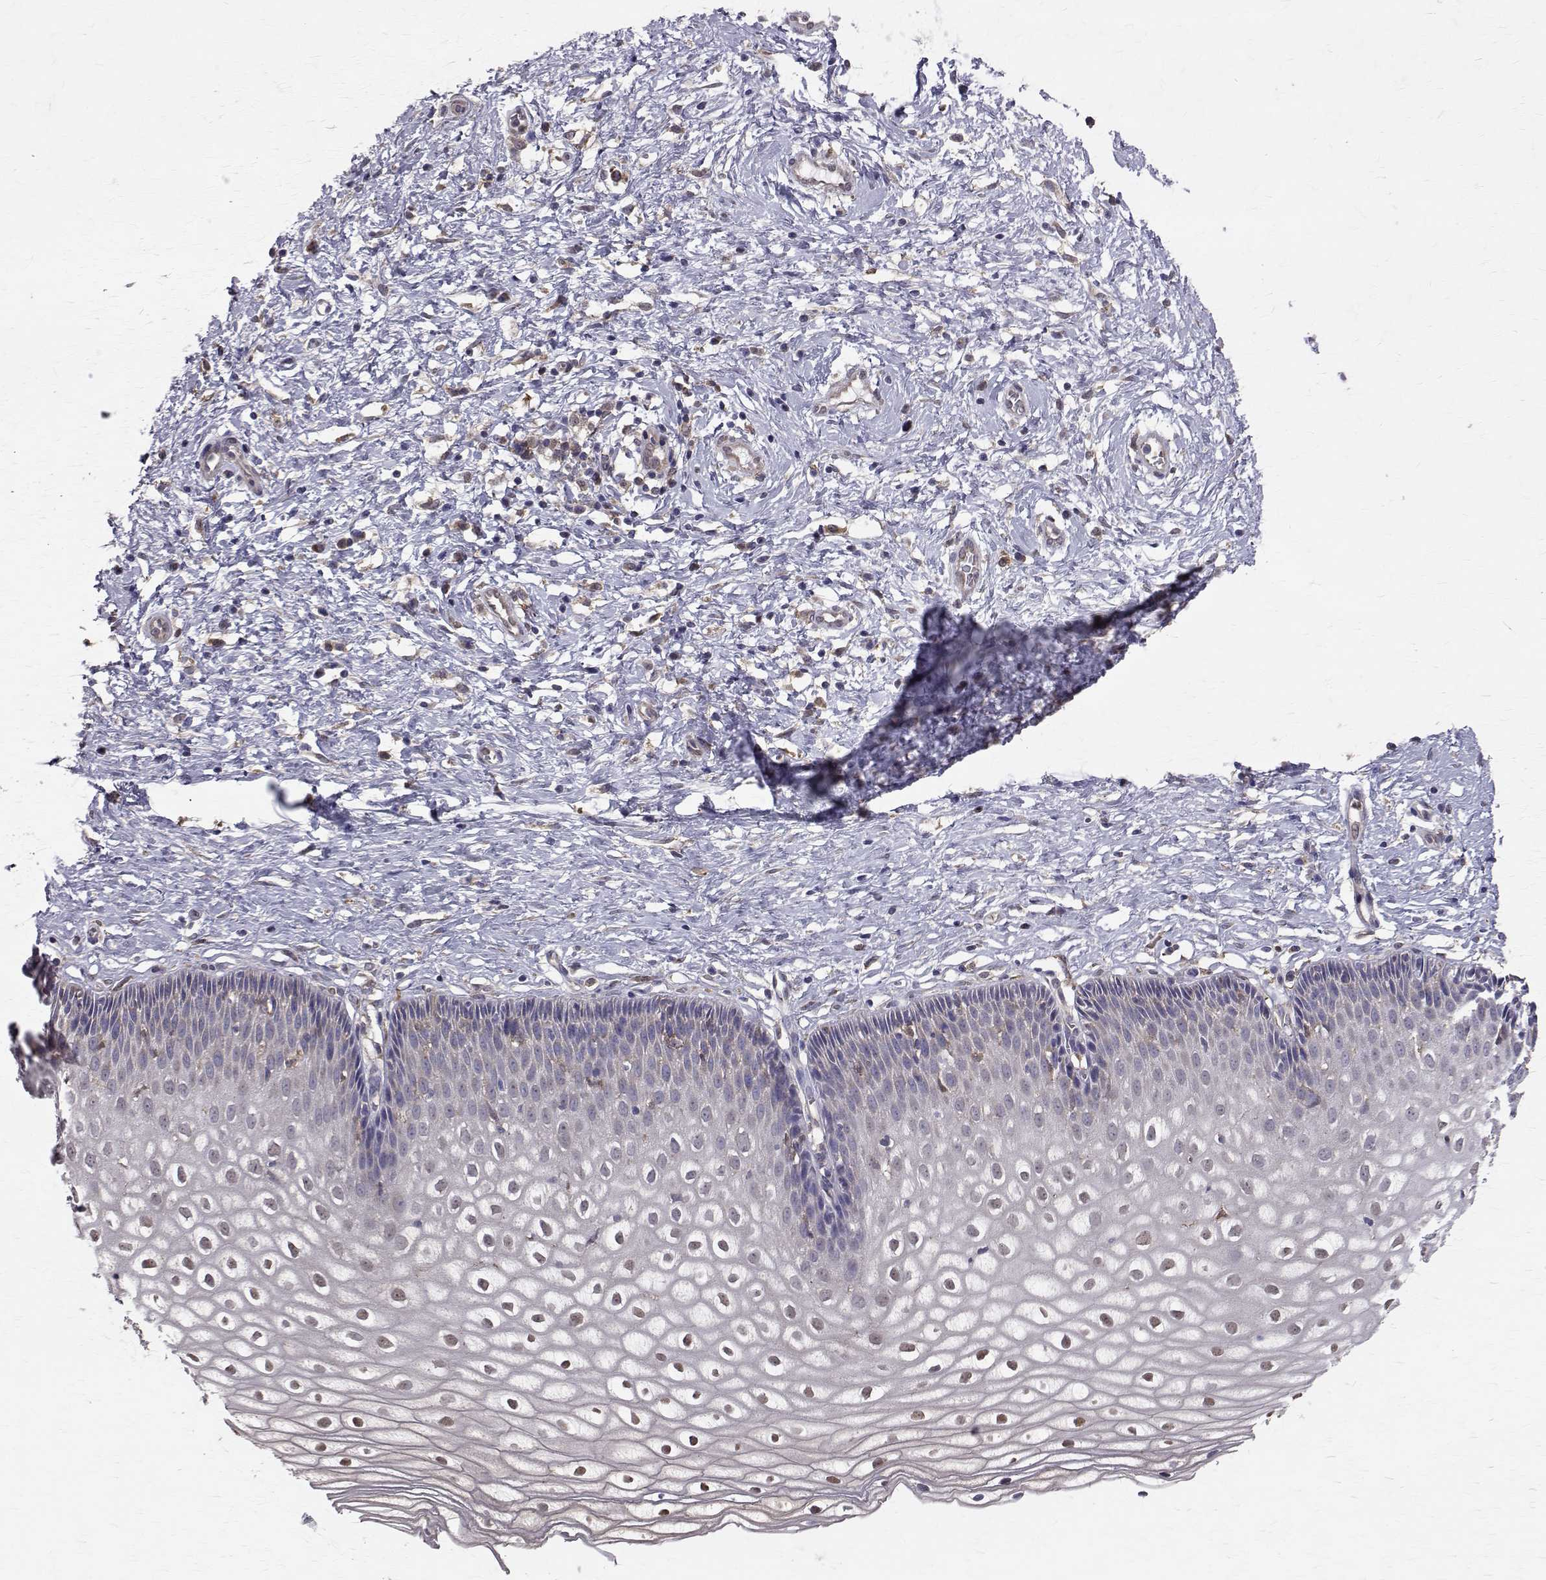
{"staining": {"intensity": "moderate", "quantity": "<25%", "location": "cytoplasmic/membranous"}, "tissue": "cervix", "cell_type": "Glandular cells", "image_type": "normal", "snomed": [{"axis": "morphology", "description": "Normal tissue, NOS"}, {"axis": "topography", "description": "Cervix"}], "caption": "Immunohistochemical staining of benign cervix exhibits <25% levels of moderate cytoplasmic/membranous protein expression in about <25% of glandular cells. Immunohistochemistry stains the protein in brown and the nuclei are stained blue.", "gene": "CCDC89", "patient": {"sex": "female", "age": 36}}